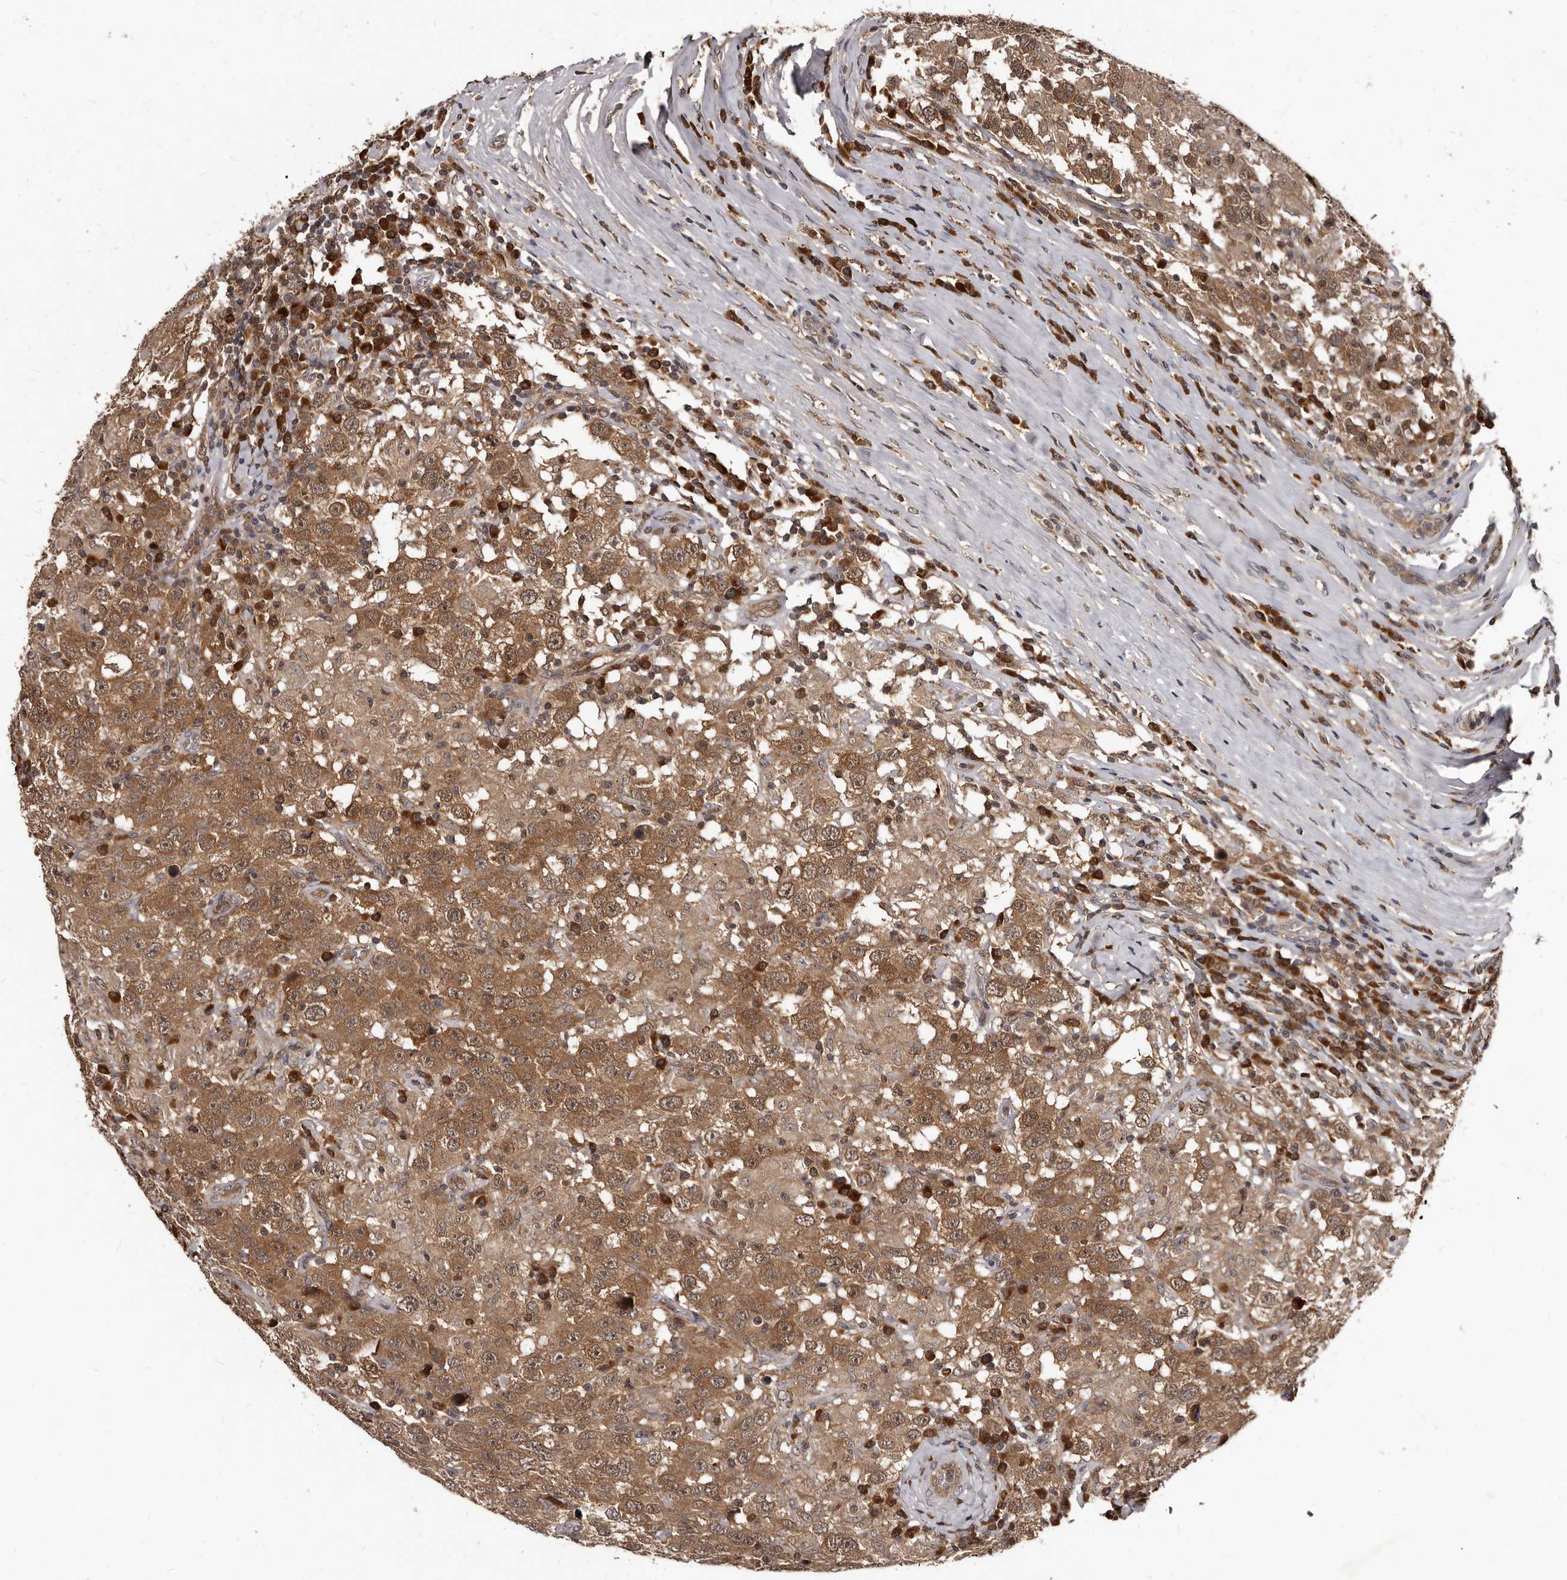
{"staining": {"intensity": "moderate", "quantity": ">75%", "location": "cytoplasmic/membranous"}, "tissue": "testis cancer", "cell_type": "Tumor cells", "image_type": "cancer", "snomed": [{"axis": "morphology", "description": "Seminoma, NOS"}, {"axis": "topography", "description": "Testis"}], "caption": "The immunohistochemical stain labels moderate cytoplasmic/membranous positivity in tumor cells of testis cancer (seminoma) tissue. Ihc stains the protein of interest in brown and the nuclei are stained blue.", "gene": "PMVK", "patient": {"sex": "male", "age": 41}}